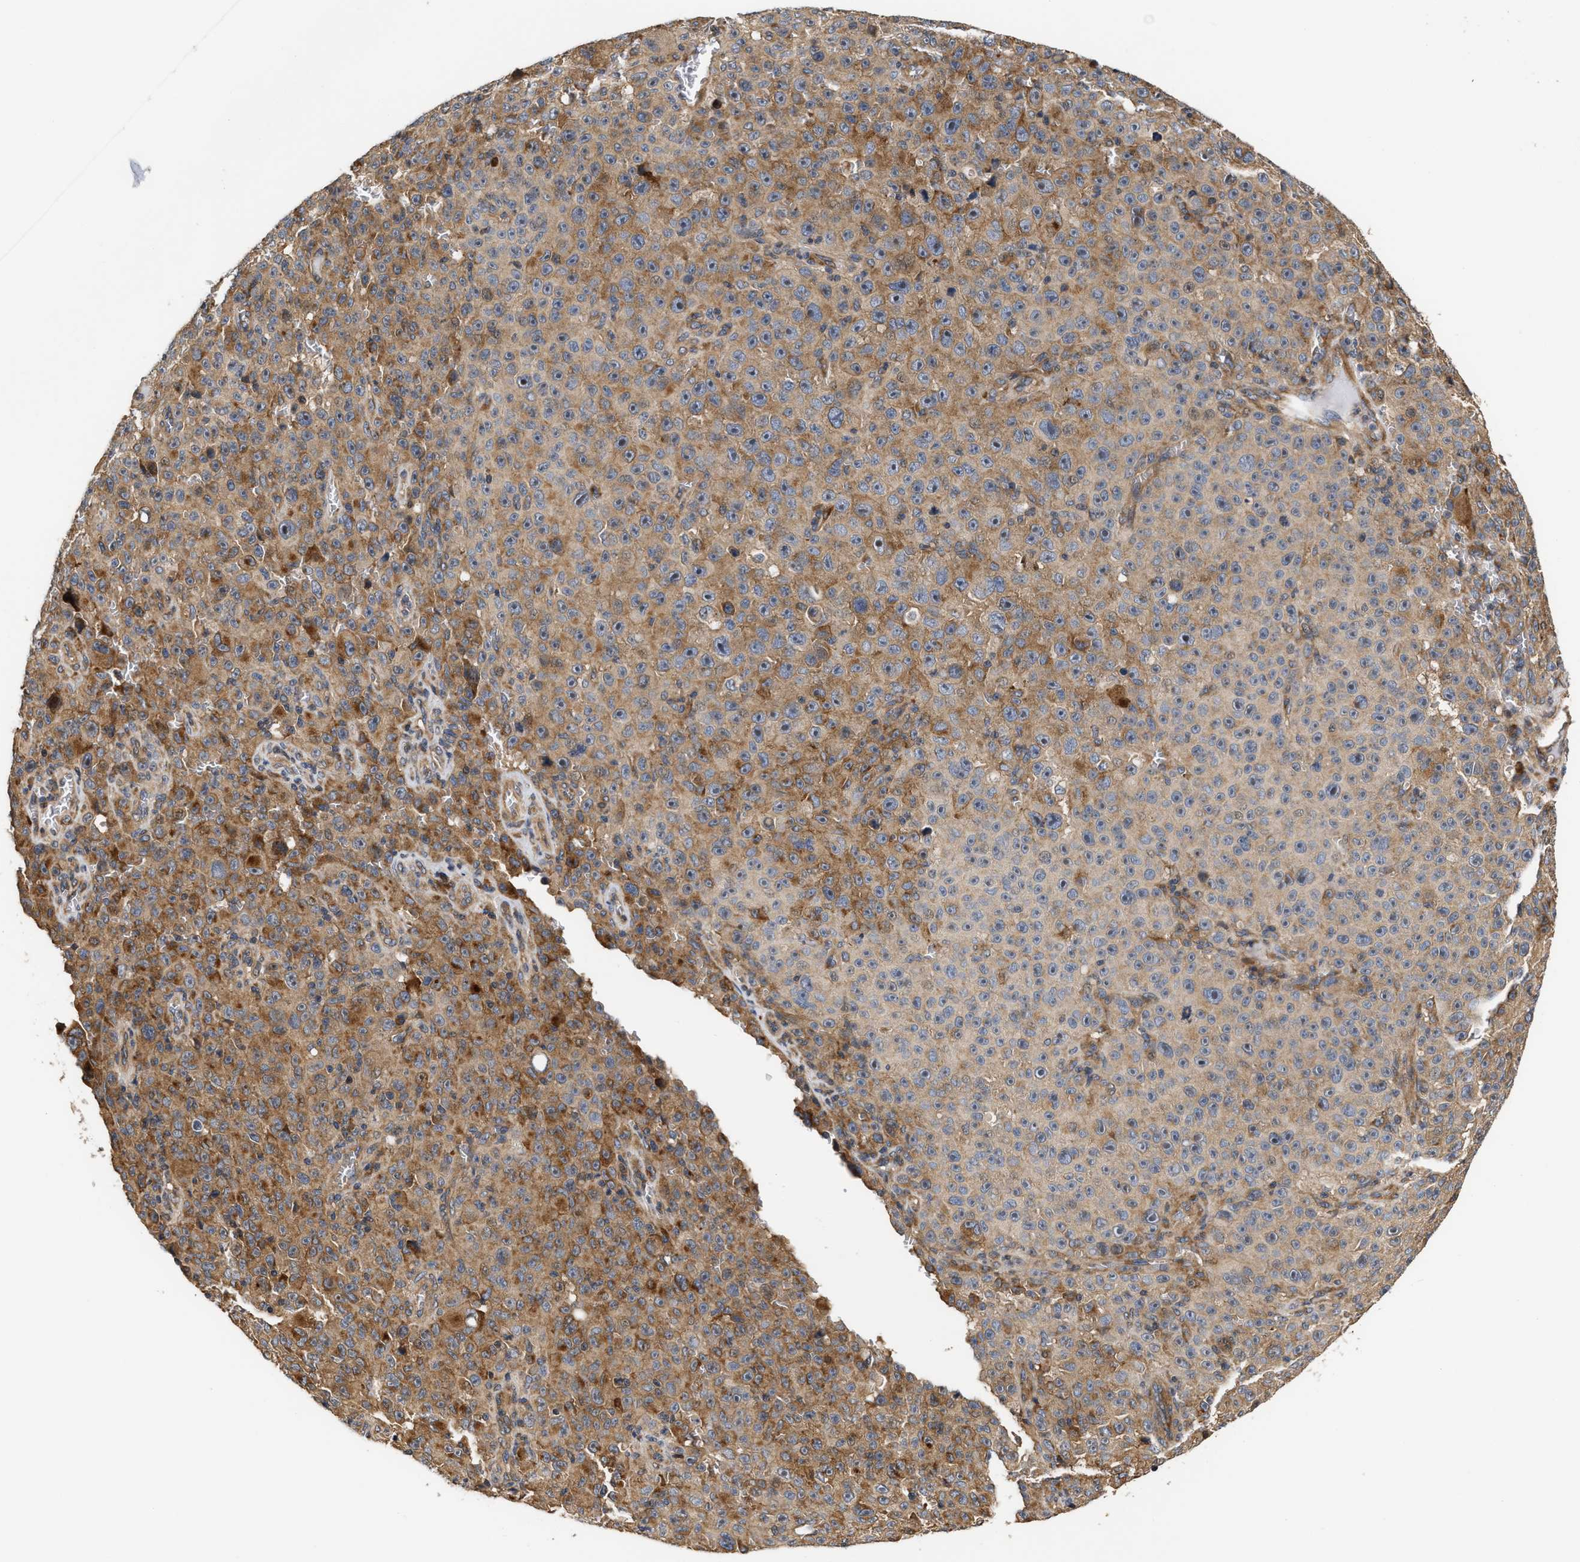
{"staining": {"intensity": "moderate", "quantity": ">75%", "location": "cytoplasmic/membranous"}, "tissue": "melanoma", "cell_type": "Tumor cells", "image_type": "cancer", "snomed": [{"axis": "morphology", "description": "Malignant melanoma, NOS"}, {"axis": "topography", "description": "Skin"}], "caption": "Tumor cells display medium levels of moderate cytoplasmic/membranous positivity in about >75% of cells in human melanoma. The protein is shown in brown color, while the nuclei are stained blue.", "gene": "CLIP2", "patient": {"sex": "female", "age": 82}}